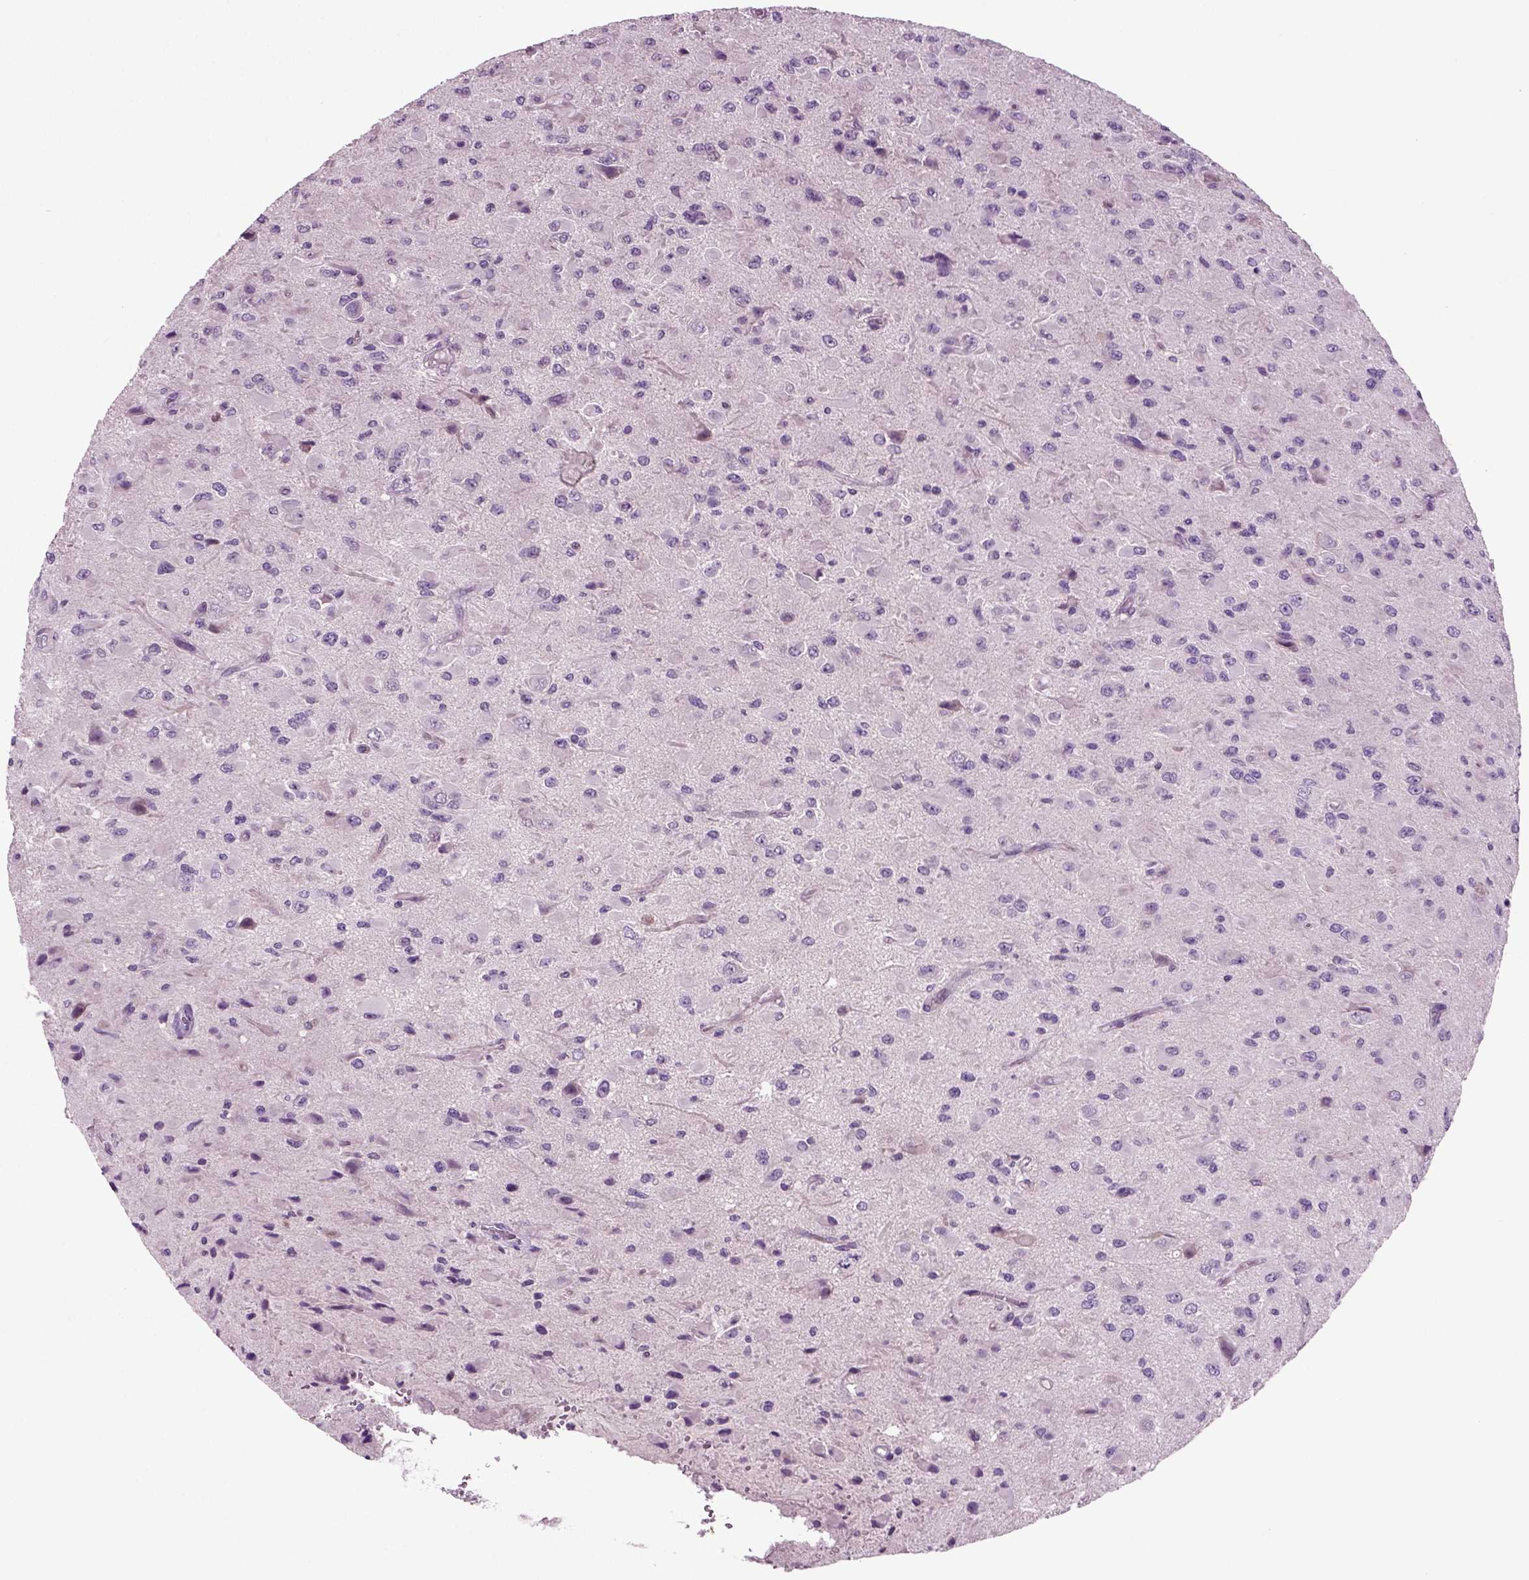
{"staining": {"intensity": "negative", "quantity": "none", "location": "none"}, "tissue": "glioma", "cell_type": "Tumor cells", "image_type": "cancer", "snomed": [{"axis": "morphology", "description": "Glioma, malignant, High grade"}, {"axis": "topography", "description": "Cerebral cortex"}], "caption": "This image is of high-grade glioma (malignant) stained with IHC to label a protein in brown with the nuclei are counter-stained blue. There is no positivity in tumor cells.", "gene": "COL9A2", "patient": {"sex": "male", "age": 35}}